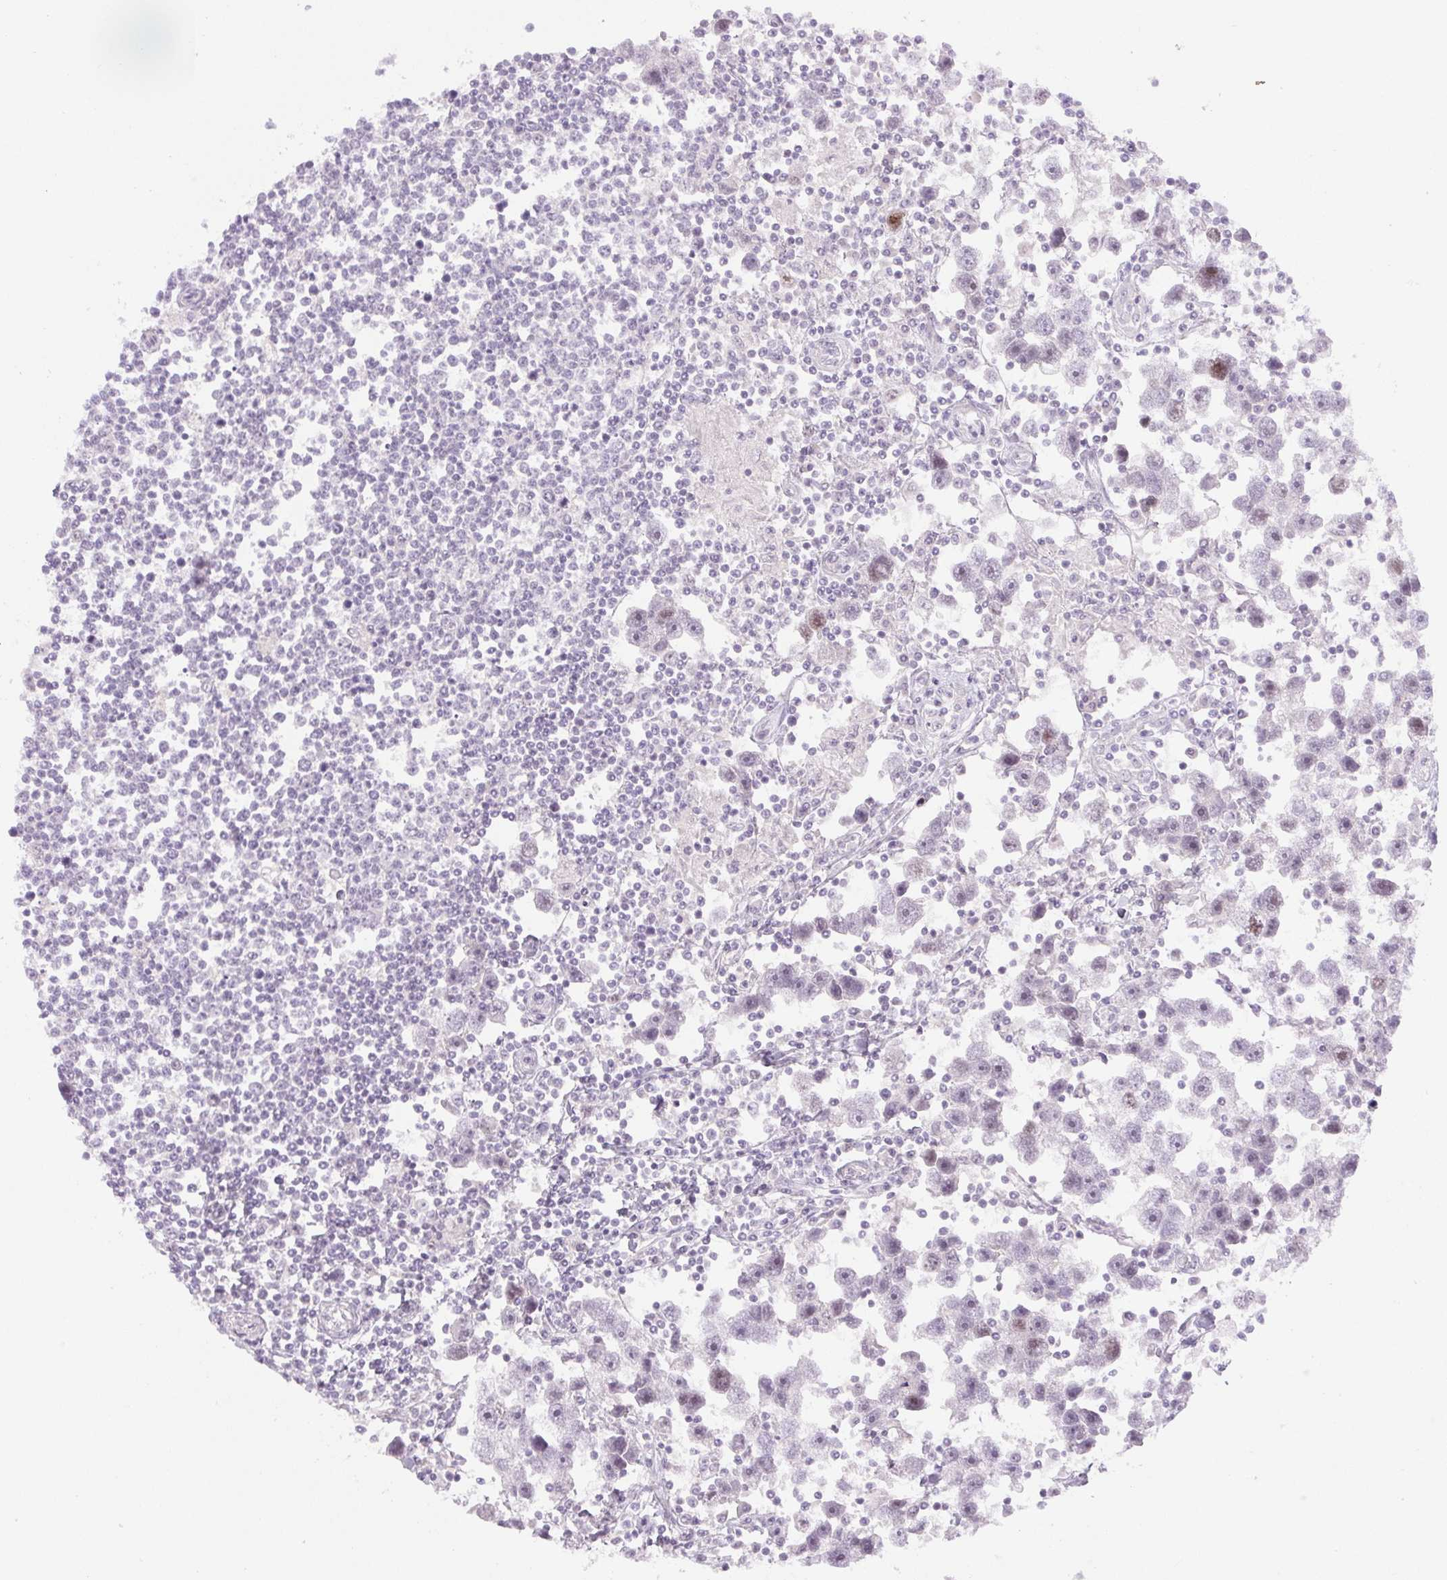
{"staining": {"intensity": "negative", "quantity": "none", "location": "none"}, "tissue": "testis cancer", "cell_type": "Tumor cells", "image_type": "cancer", "snomed": [{"axis": "morphology", "description": "Seminoma, NOS"}, {"axis": "topography", "description": "Testis"}], "caption": "Testis seminoma stained for a protein using IHC demonstrates no expression tumor cells.", "gene": "SMIM6", "patient": {"sex": "male", "age": 30}}